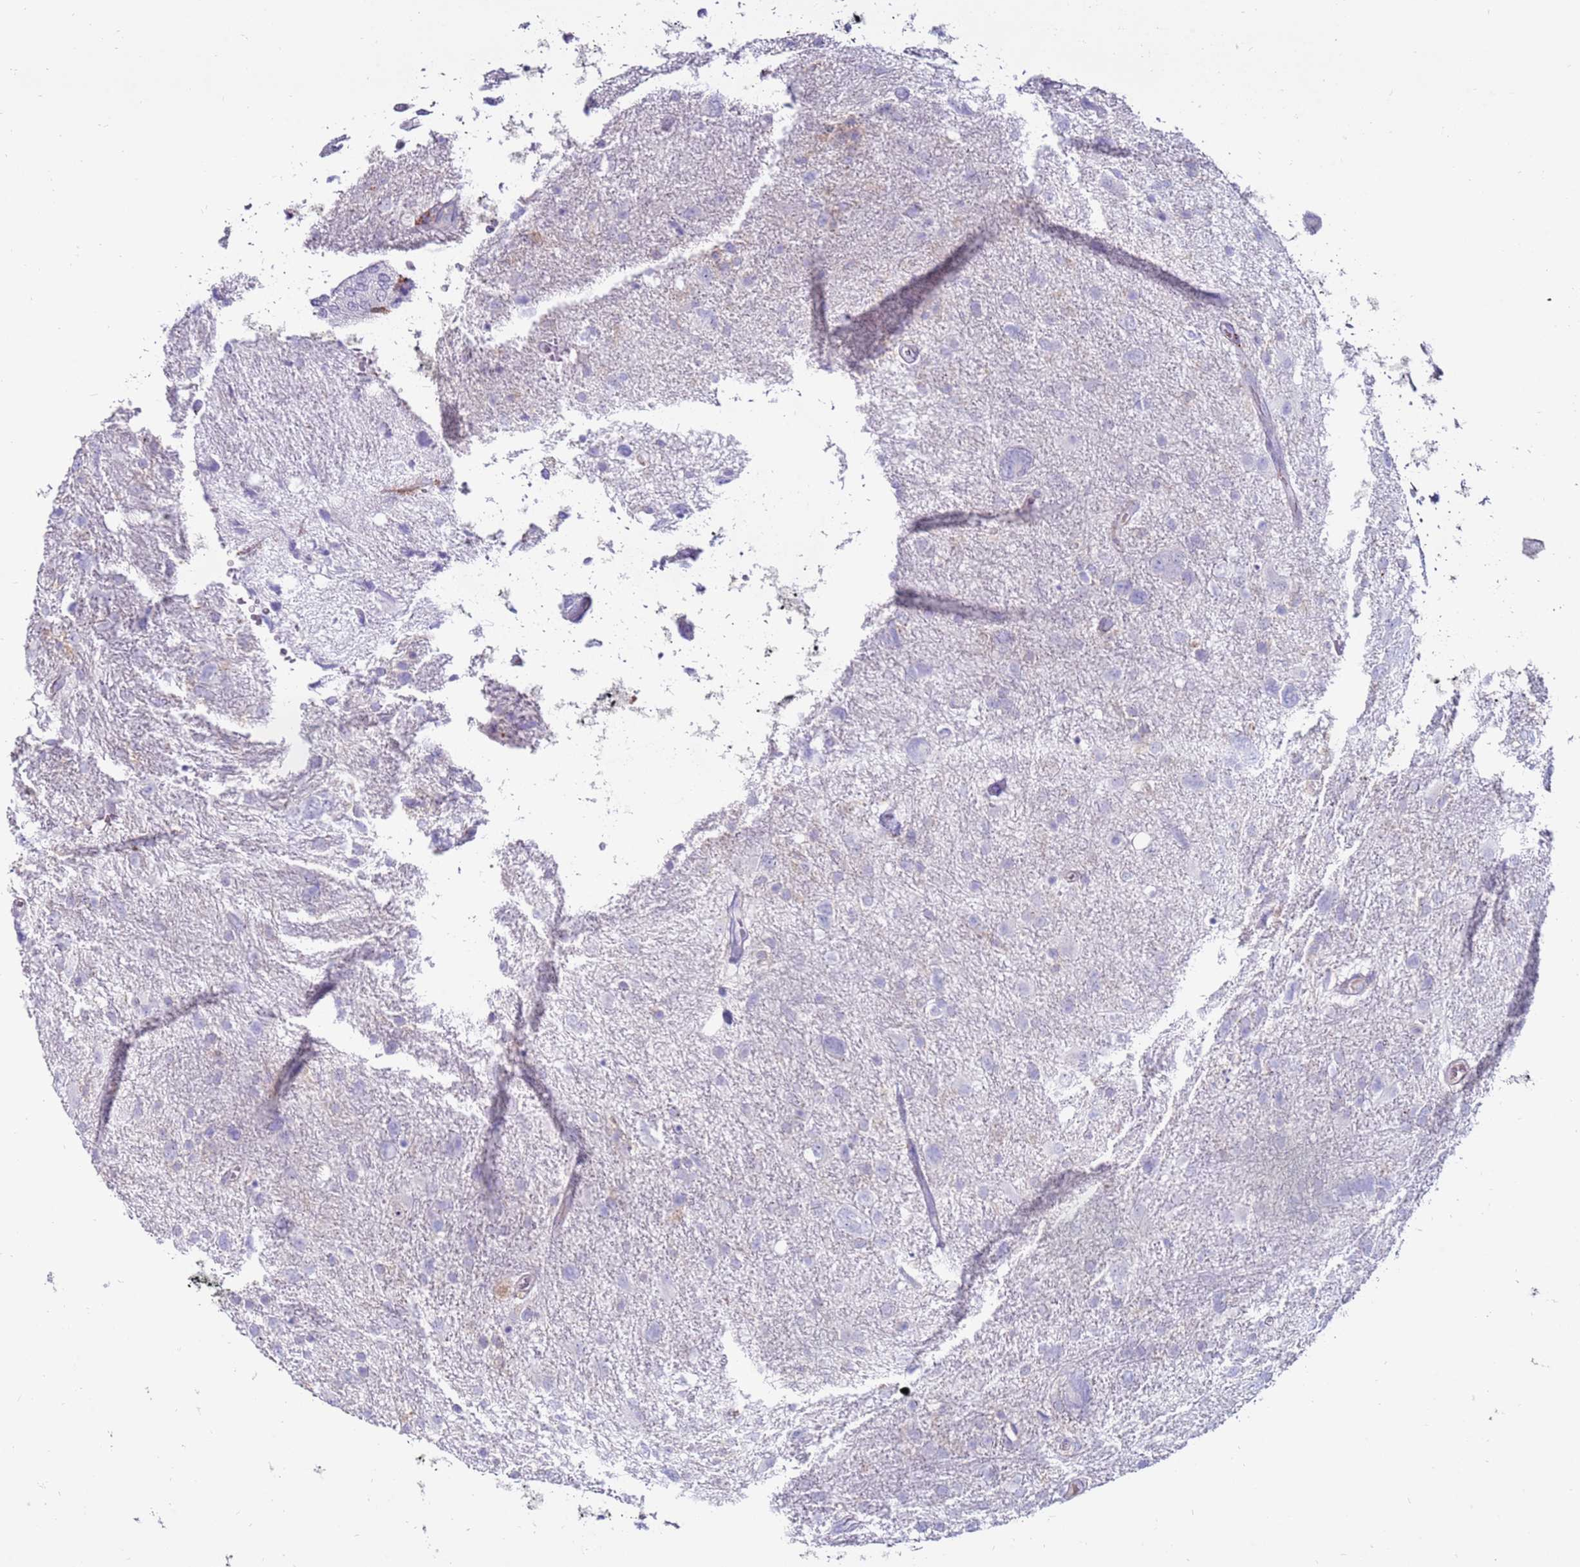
{"staining": {"intensity": "negative", "quantity": "none", "location": "none"}, "tissue": "glioma", "cell_type": "Tumor cells", "image_type": "cancer", "snomed": [{"axis": "morphology", "description": "Glioma, malignant, High grade"}, {"axis": "topography", "description": "Brain"}], "caption": "IHC micrograph of human glioma stained for a protein (brown), which reveals no positivity in tumor cells. Nuclei are stained in blue.", "gene": "CLEC4M", "patient": {"sex": "male", "age": 61}}